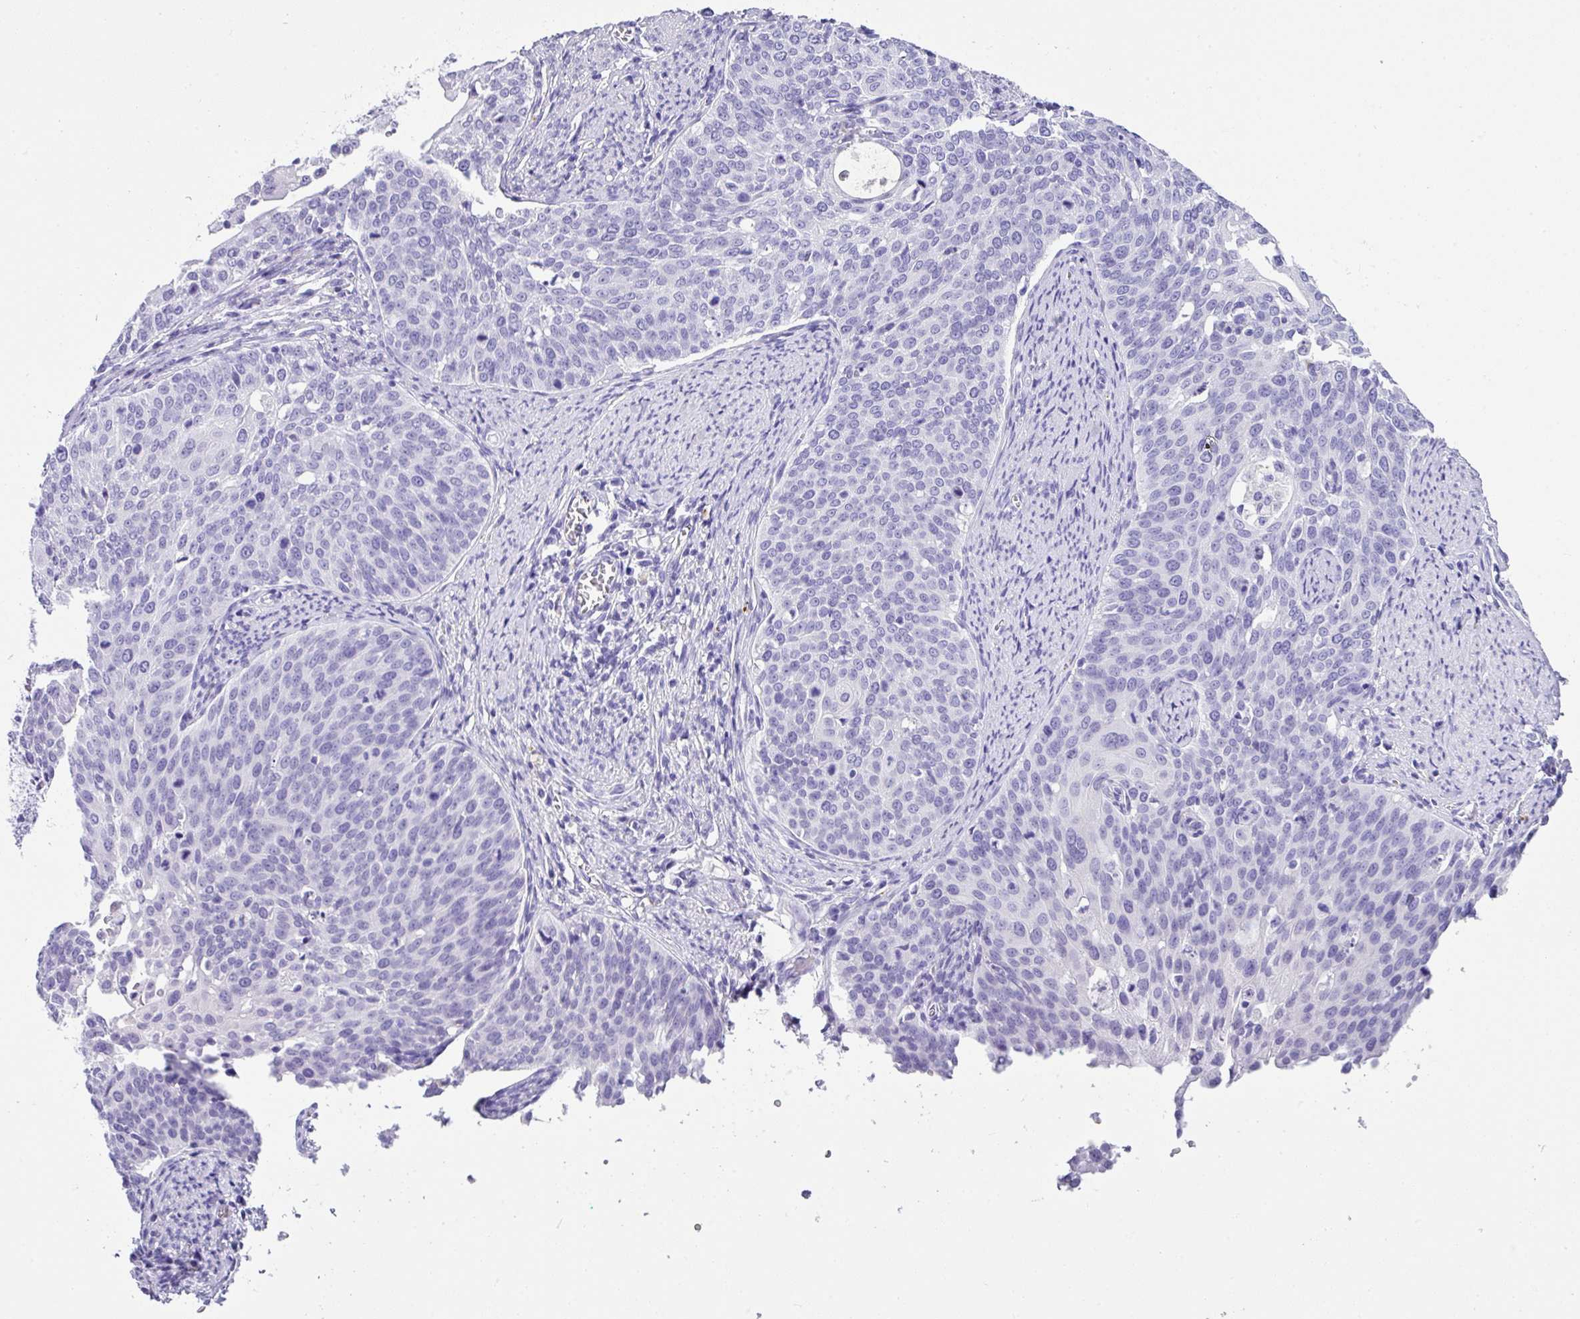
{"staining": {"intensity": "negative", "quantity": "none", "location": "none"}, "tissue": "cervical cancer", "cell_type": "Tumor cells", "image_type": "cancer", "snomed": [{"axis": "morphology", "description": "Squamous cell carcinoma, NOS"}, {"axis": "topography", "description": "Cervix"}], "caption": "Cervical cancer was stained to show a protein in brown. There is no significant positivity in tumor cells.", "gene": "ZG16", "patient": {"sex": "female", "age": 44}}